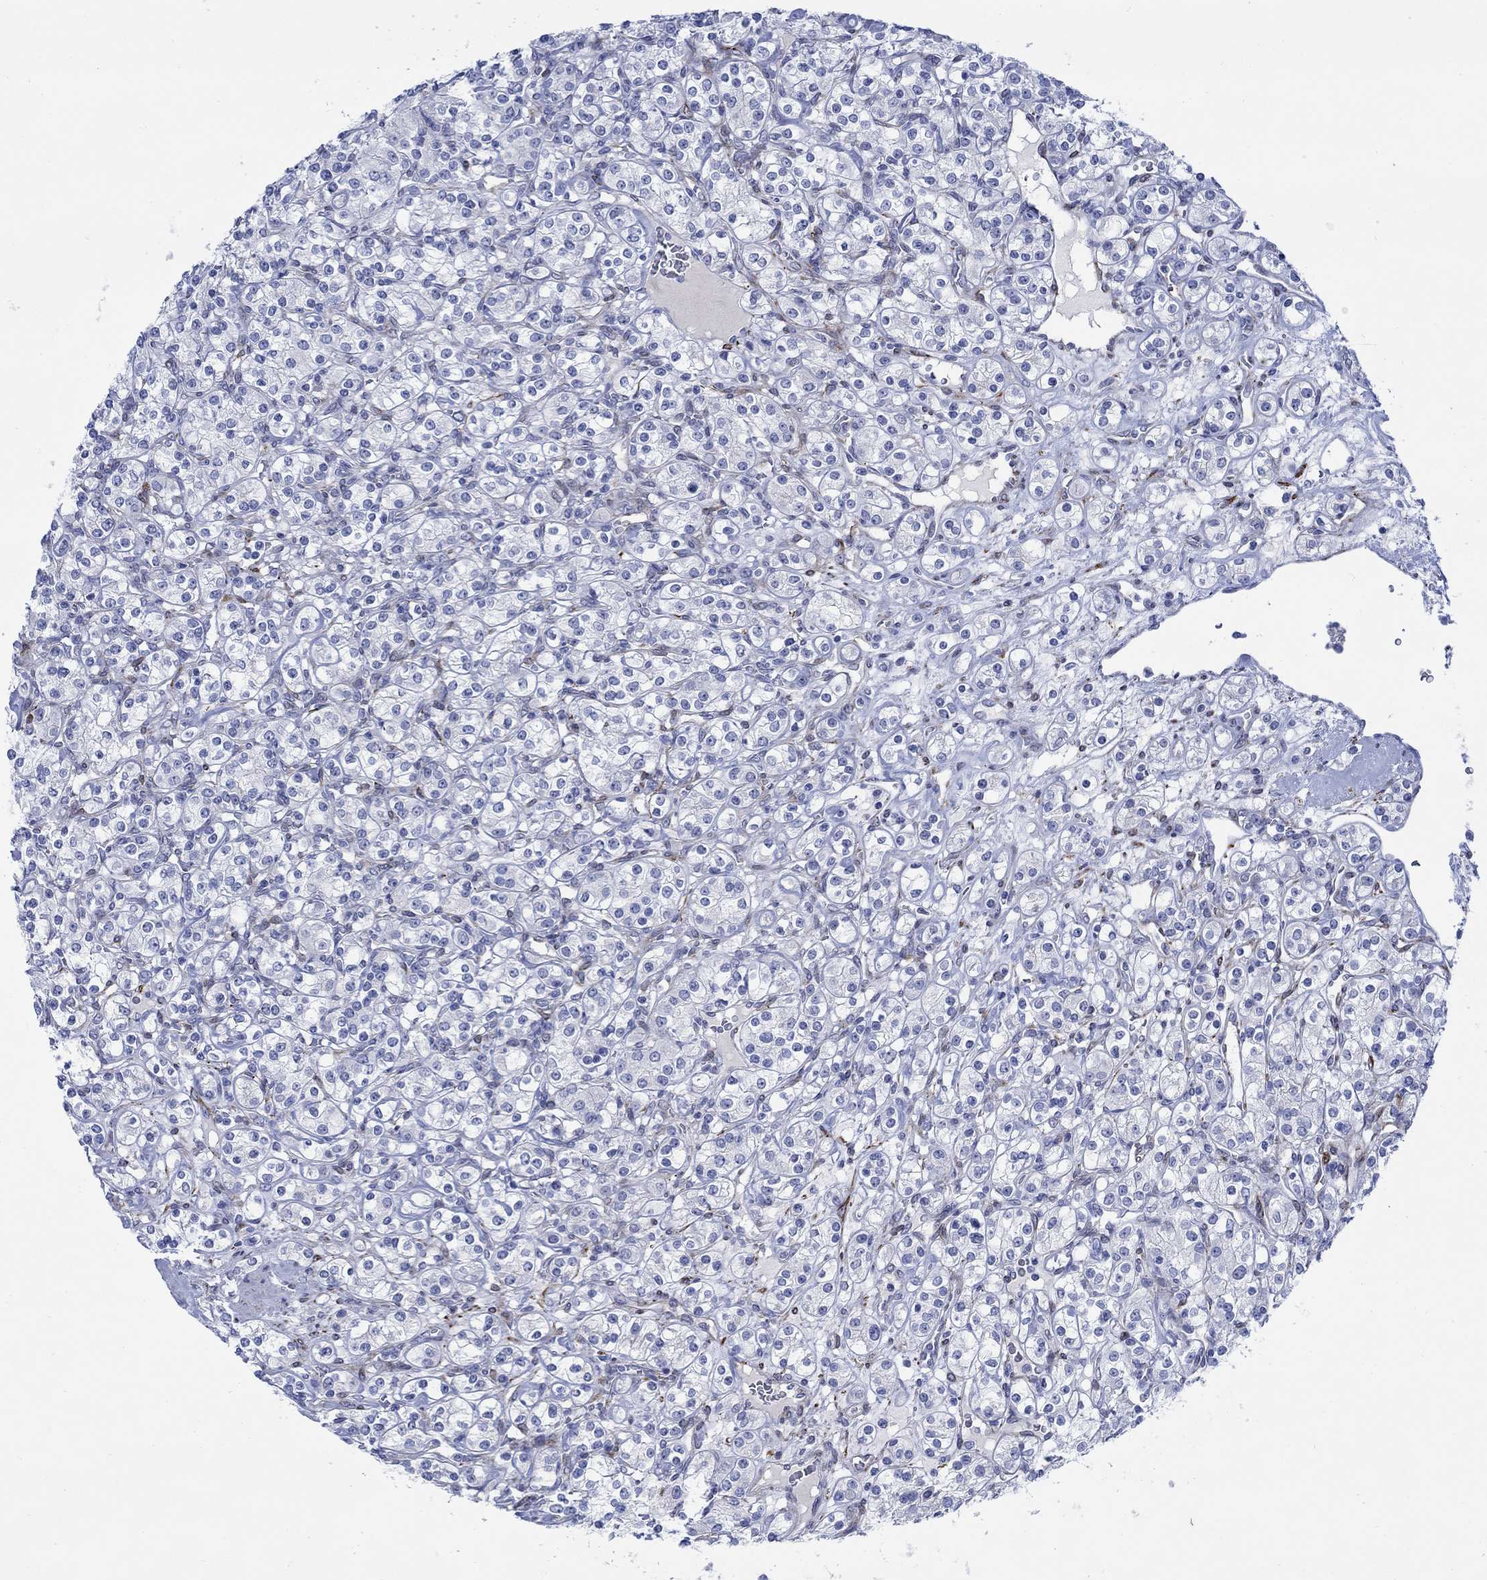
{"staining": {"intensity": "negative", "quantity": "none", "location": "none"}, "tissue": "renal cancer", "cell_type": "Tumor cells", "image_type": "cancer", "snomed": [{"axis": "morphology", "description": "Adenocarcinoma, NOS"}, {"axis": "topography", "description": "Kidney"}], "caption": "Tumor cells are negative for brown protein staining in renal cancer.", "gene": "KSR2", "patient": {"sex": "male", "age": 77}}